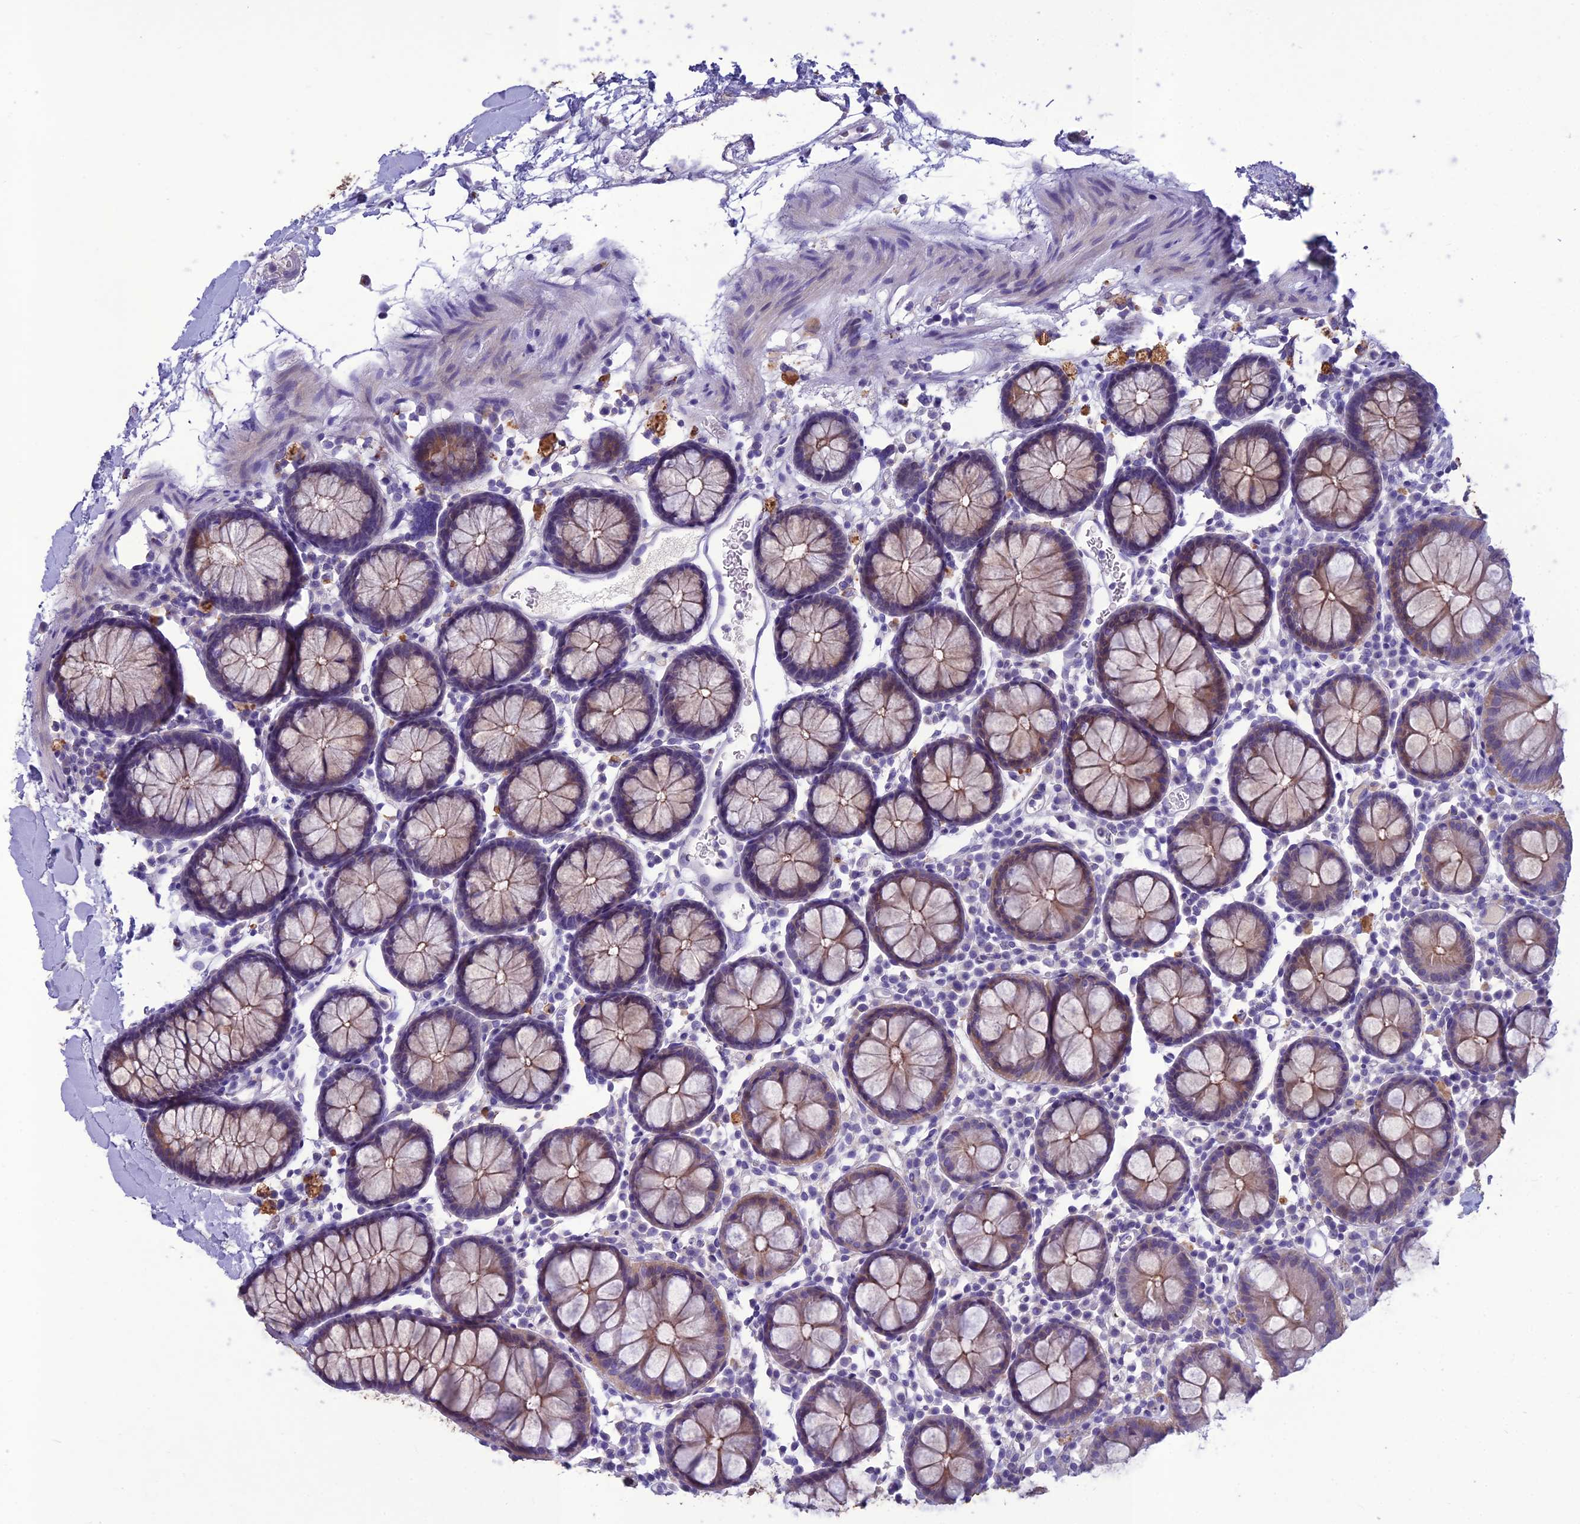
{"staining": {"intensity": "weak", "quantity": "25%-75%", "location": "cytoplasmic/membranous"}, "tissue": "colon", "cell_type": "Glandular cells", "image_type": "normal", "snomed": [{"axis": "morphology", "description": "Normal tissue, NOS"}, {"axis": "topography", "description": "Colon"}], "caption": "Immunohistochemical staining of unremarkable colon displays low levels of weak cytoplasmic/membranous expression in approximately 25%-75% of glandular cells.", "gene": "IFT172", "patient": {"sex": "male", "age": 75}}